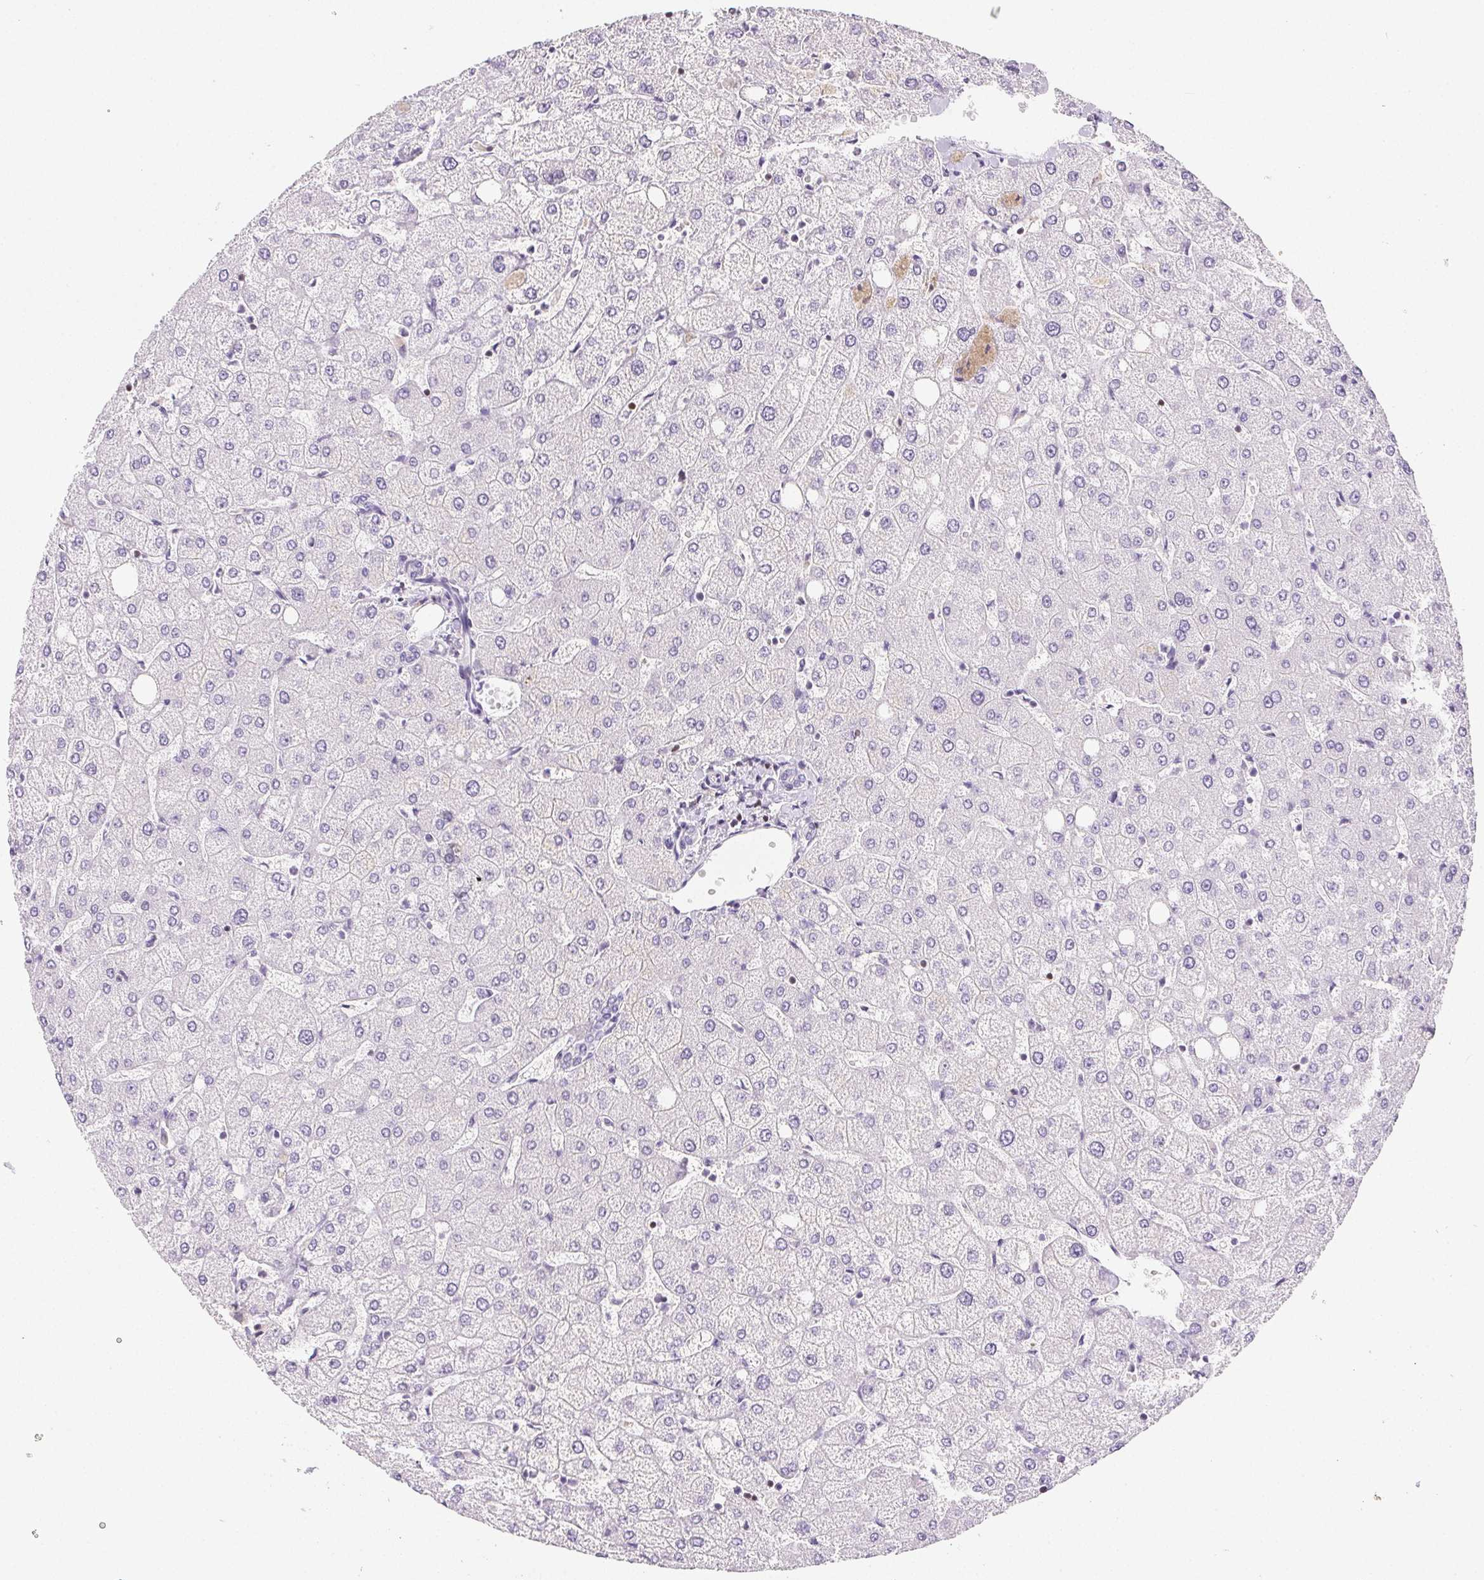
{"staining": {"intensity": "negative", "quantity": "none", "location": "none"}, "tissue": "liver", "cell_type": "Cholangiocytes", "image_type": "normal", "snomed": [{"axis": "morphology", "description": "Normal tissue, NOS"}, {"axis": "topography", "description": "Liver"}], "caption": "Immunohistochemistry (IHC) of normal liver shows no staining in cholangiocytes.", "gene": "BEND2", "patient": {"sex": "female", "age": 54}}